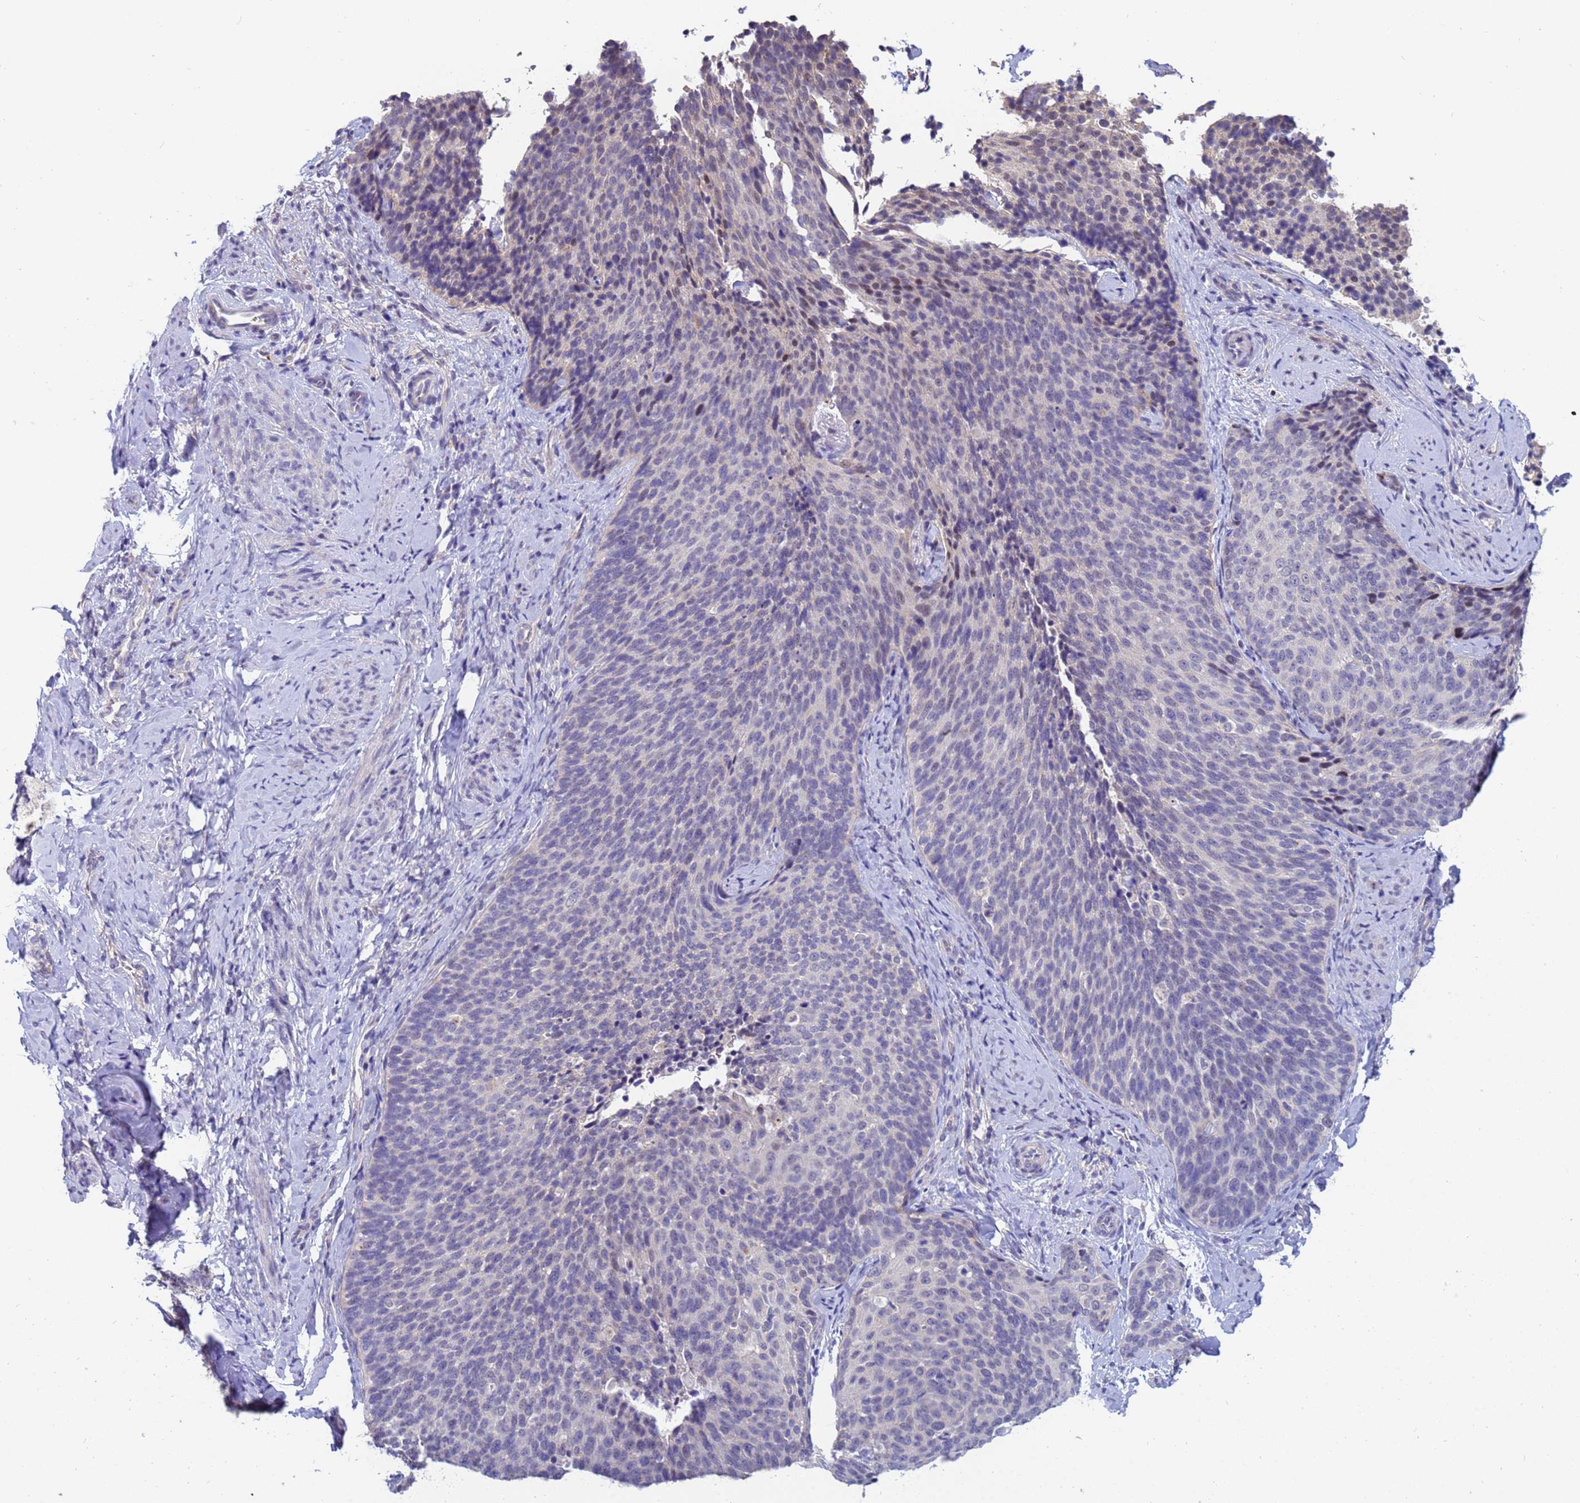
{"staining": {"intensity": "weak", "quantity": "<25%", "location": "nuclear"}, "tissue": "cervical cancer", "cell_type": "Tumor cells", "image_type": "cancer", "snomed": [{"axis": "morphology", "description": "Squamous cell carcinoma, NOS"}, {"axis": "topography", "description": "Cervix"}], "caption": "Tumor cells are negative for protein expression in human cervical cancer.", "gene": "IHO1", "patient": {"sex": "female", "age": 50}}